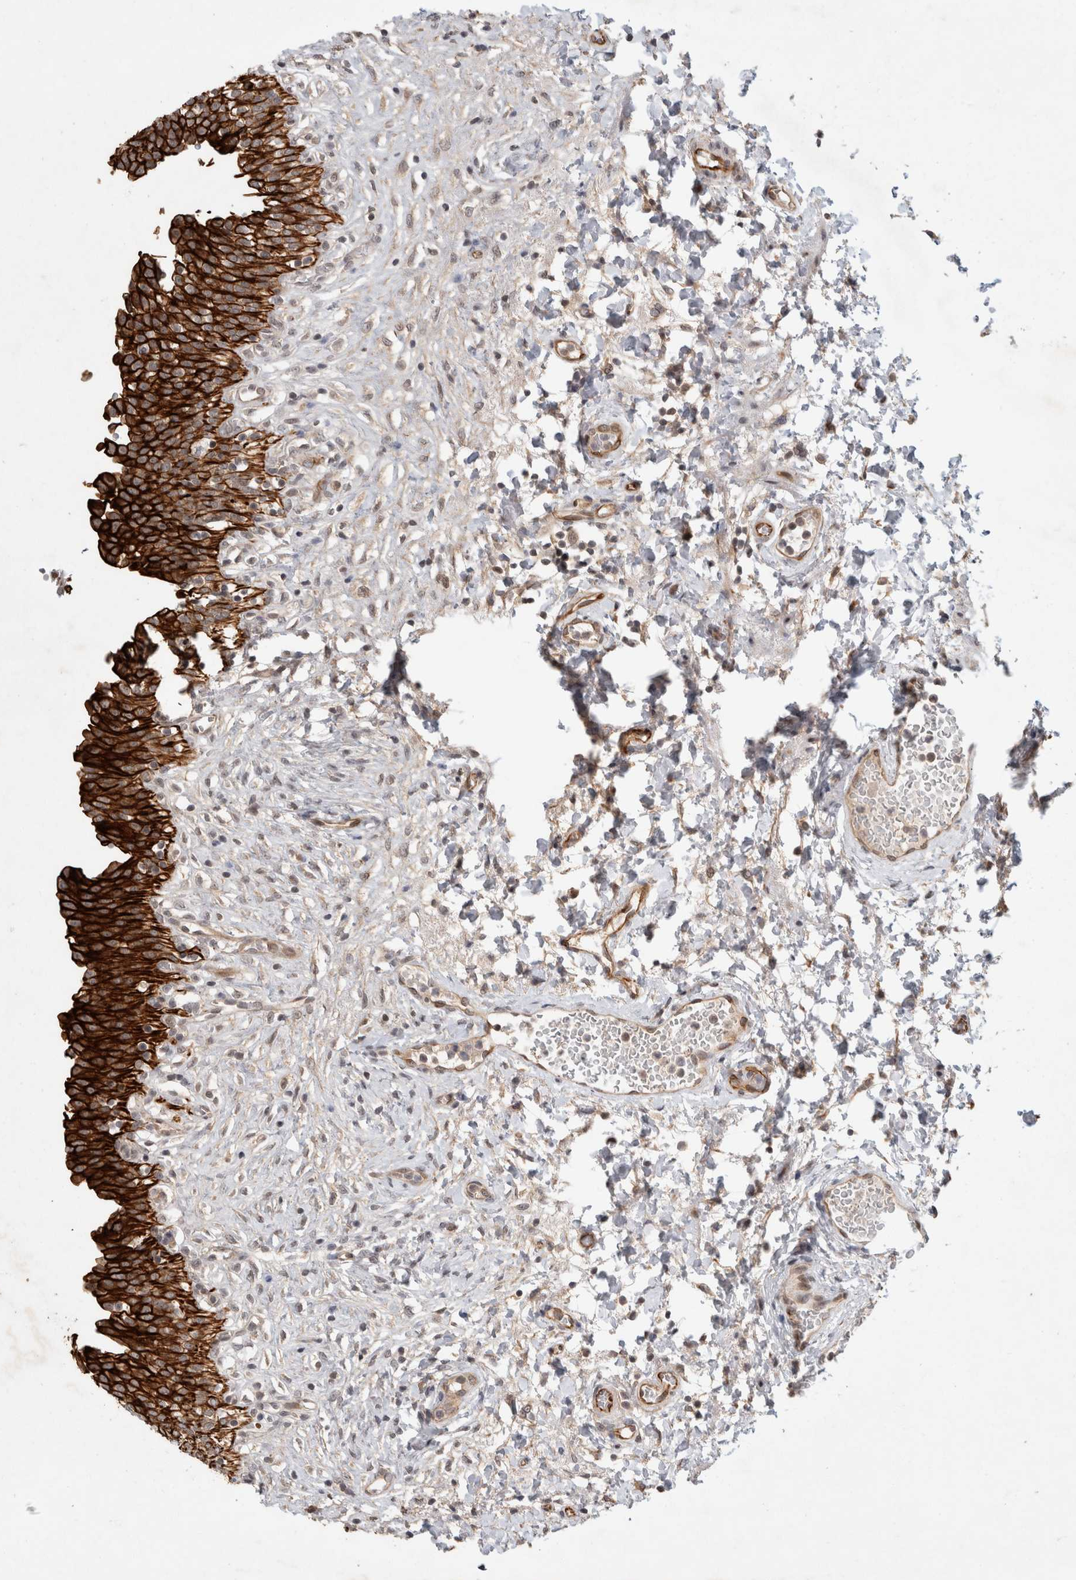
{"staining": {"intensity": "strong", "quantity": ">75%", "location": "cytoplasmic/membranous"}, "tissue": "urinary bladder", "cell_type": "Urothelial cells", "image_type": "normal", "snomed": [{"axis": "morphology", "description": "Urothelial carcinoma, High grade"}, {"axis": "topography", "description": "Urinary bladder"}], "caption": "A micrograph showing strong cytoplasmic/membranous expression in approximately >75% of urothelial cells in benign urinary bladder, as visualized by brown immunohistochemical staining.", "gene": "CRISPLD1", "patient": {"sex": "male", "age": 46}}